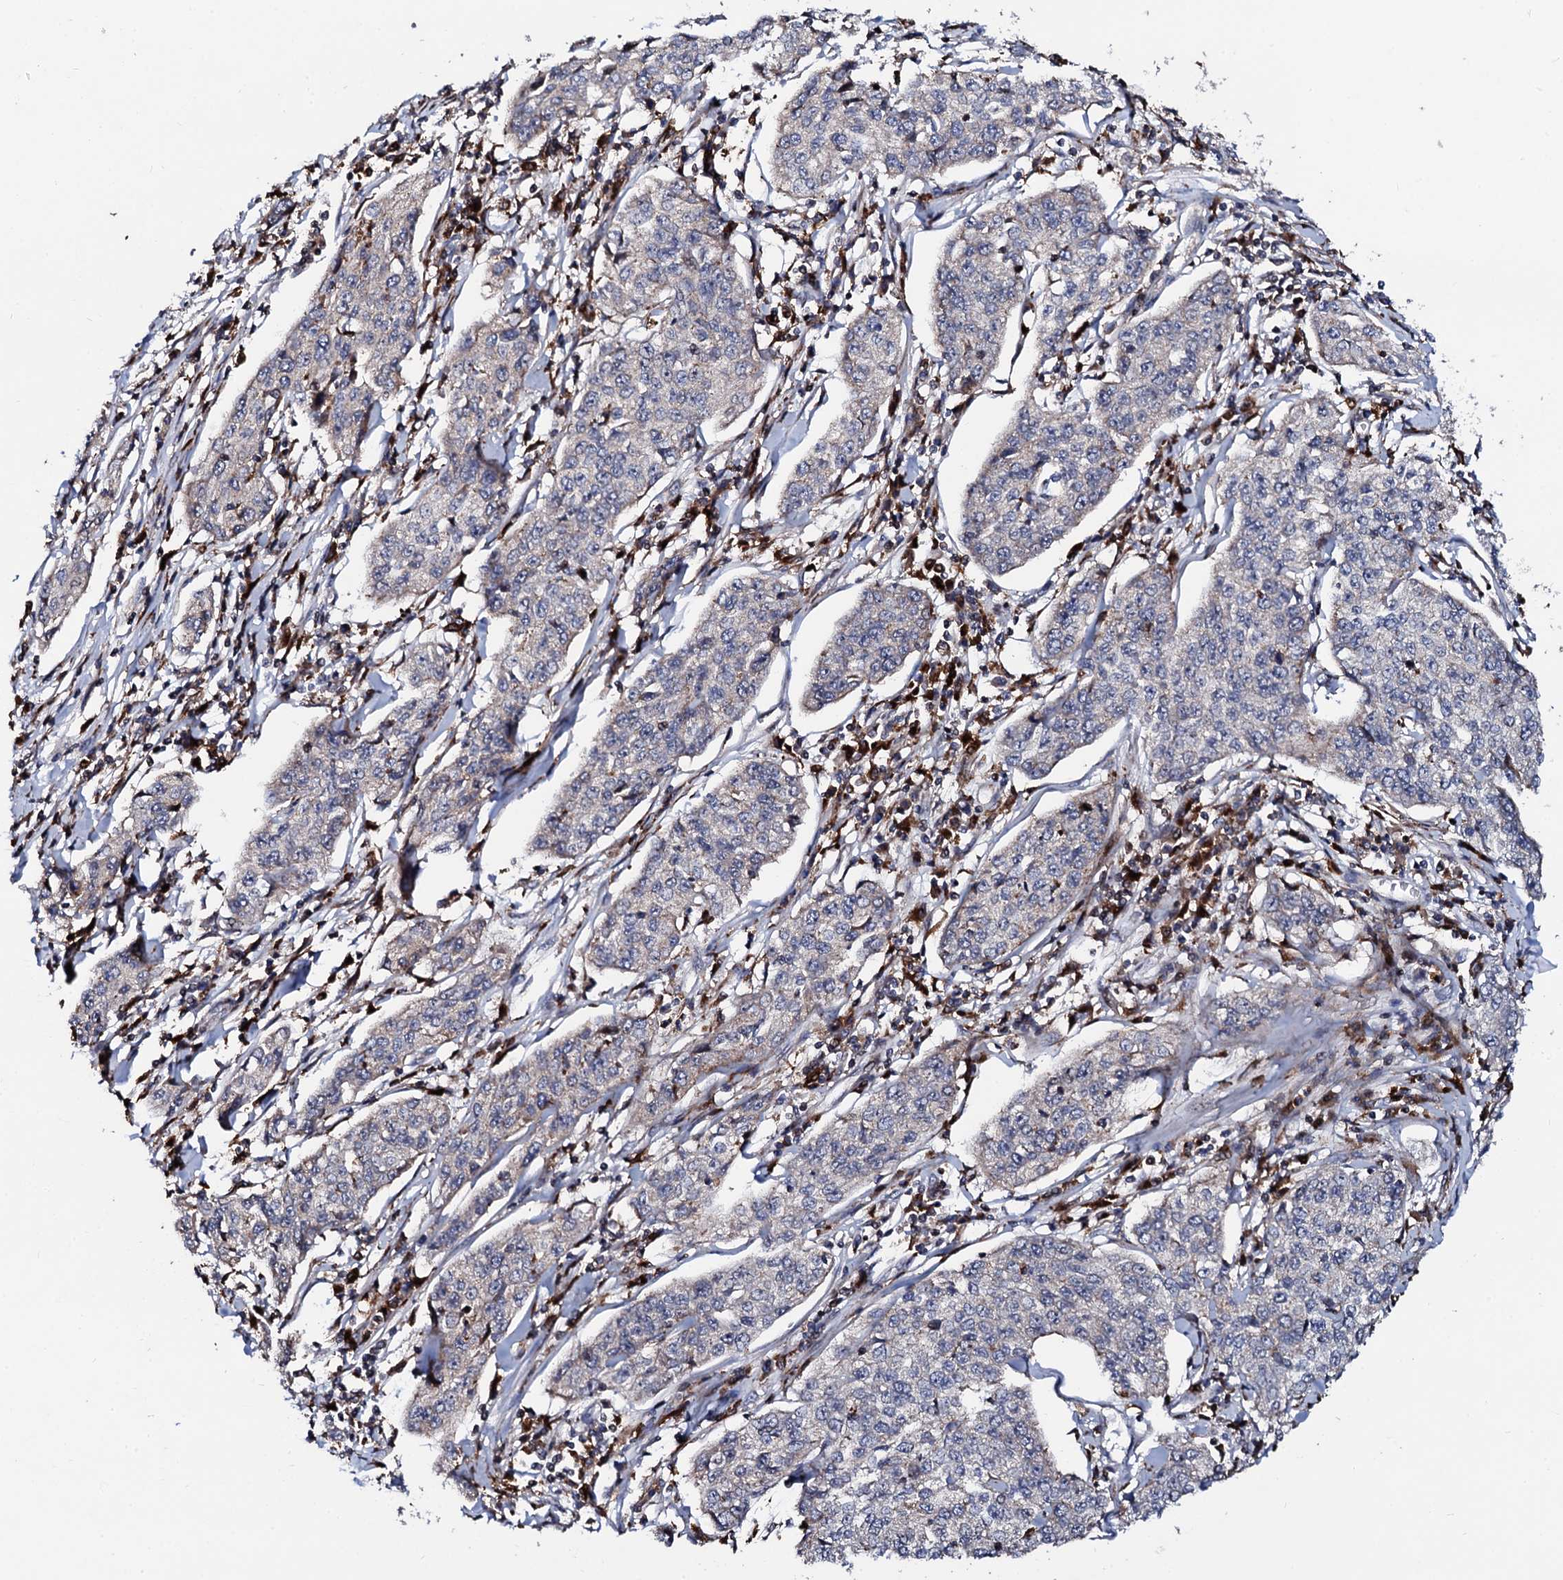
{"staining": {"intensity": "negative", "quantity": "none", "location": "none"}, "tissue": "cervical cancer", "cell_type": "Tumor cells", "image_type": "cancer", "snomed": [{"axis": "morphology", "description": "Squamous cell carcinoma, NOS"}, {"axis": "topography", "description": "Cervix"}], "caption": "Human squamous cell carcinoma (cervical) stained for a protein using IHC exhibits no expression in tumor cells.", "gene": "TCIRG1", "patient": {"sex": "female", "age": 35}}